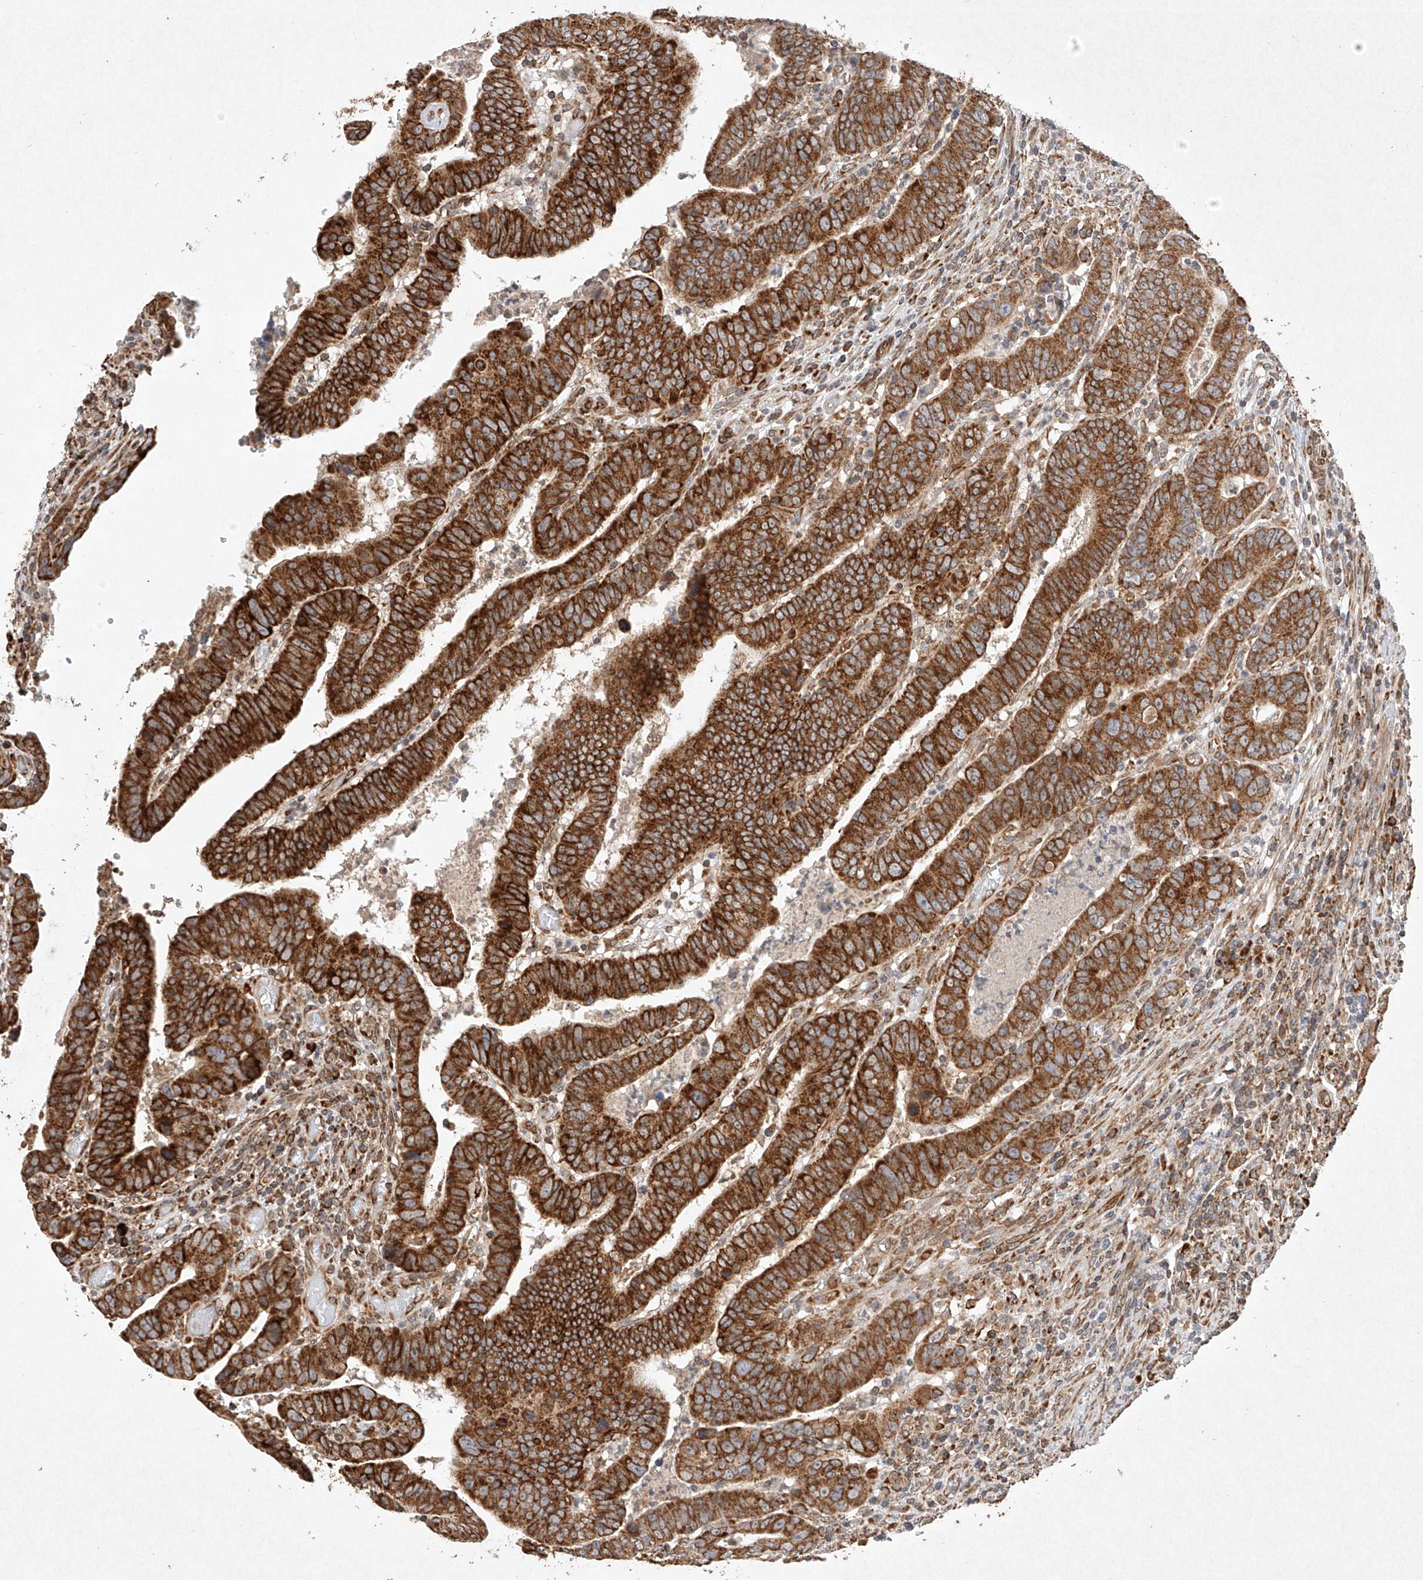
{"staining": {"intensity": "strong", "quantity": ">75%", "location": "cytoplasmic/membranous"}, "tissue": "colorectal cancer", "cell_type": "Tumor cells", "image_type": "cancer", "snomed": [{"axis": "morphology", "description": "Normal tissue, NOS"}, {"axis": "morphology", "description": "Adenocarcinoma, NOS"}, {"axis": "topography", "description": "Rectum"}], "caption": "A histopathology image of human colorectal adenocarcinoma stained for a protein shows strong cytoplasmic/membranous brown staining in tumor cells. (IHC, brightfield microscopy, high magnification).", "gene": "SEMA3B", "patient": {"sex": "female", "age": 65}}